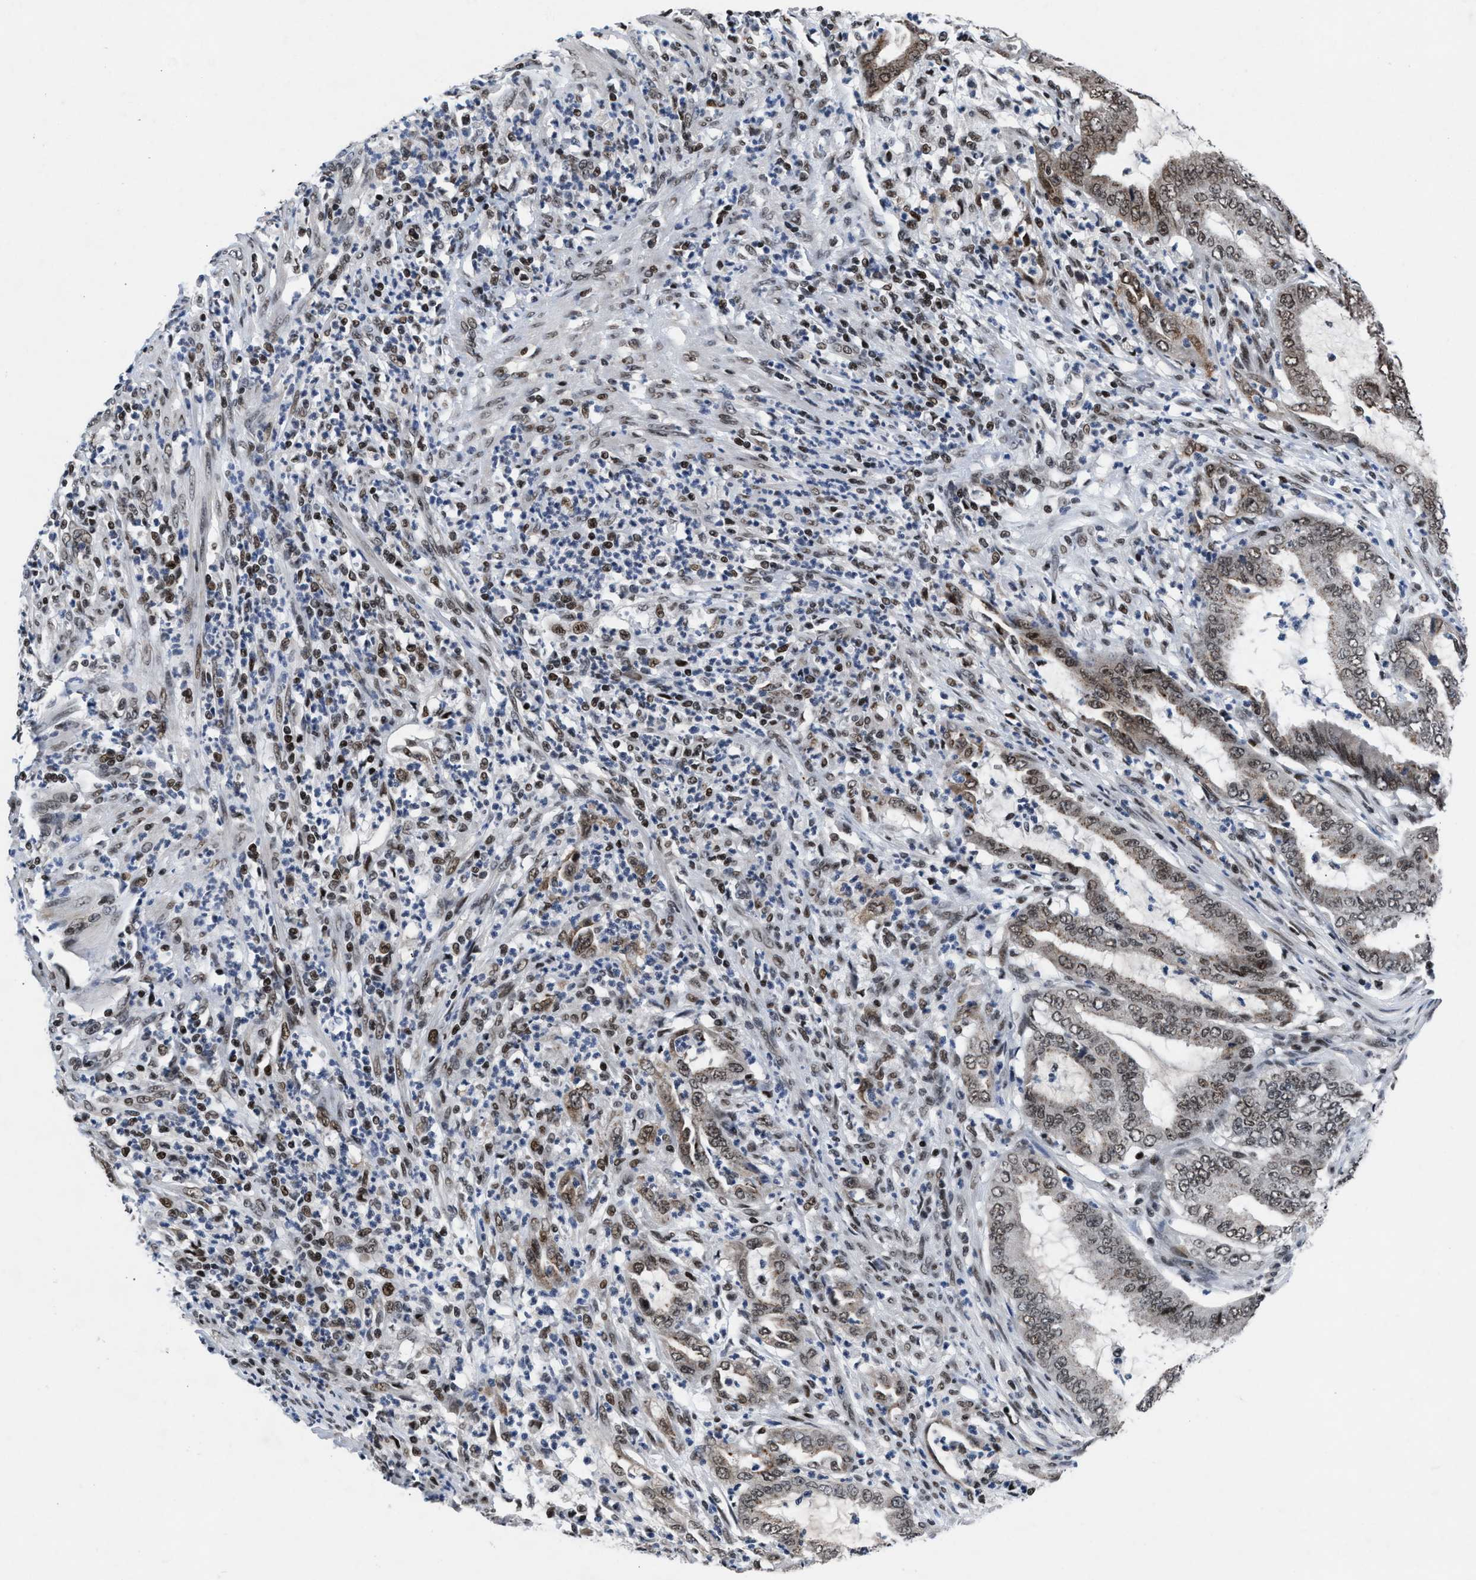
{"staining": {"intensity": "moderate", "quantity": ">75%", "location": "nuclear"}, "tissue": "endometrial cancer", "cell_type": "Tumor cells", "image_type": "cancer", "snomed": [{"axis": "morphology", "description": "Adenocarcinoma, NOS"}, {"axis": "topography", "description": "Endometrium"}], "caption": "Approximately >75% of tumor cells in human endometrial cancer (adenocarcinoma) reveal moderate nuclear protein expression as visualized by brown immunohistochemical staining.", "gene": "WDR81", "patient": {"sex": "female", "age": 51}}